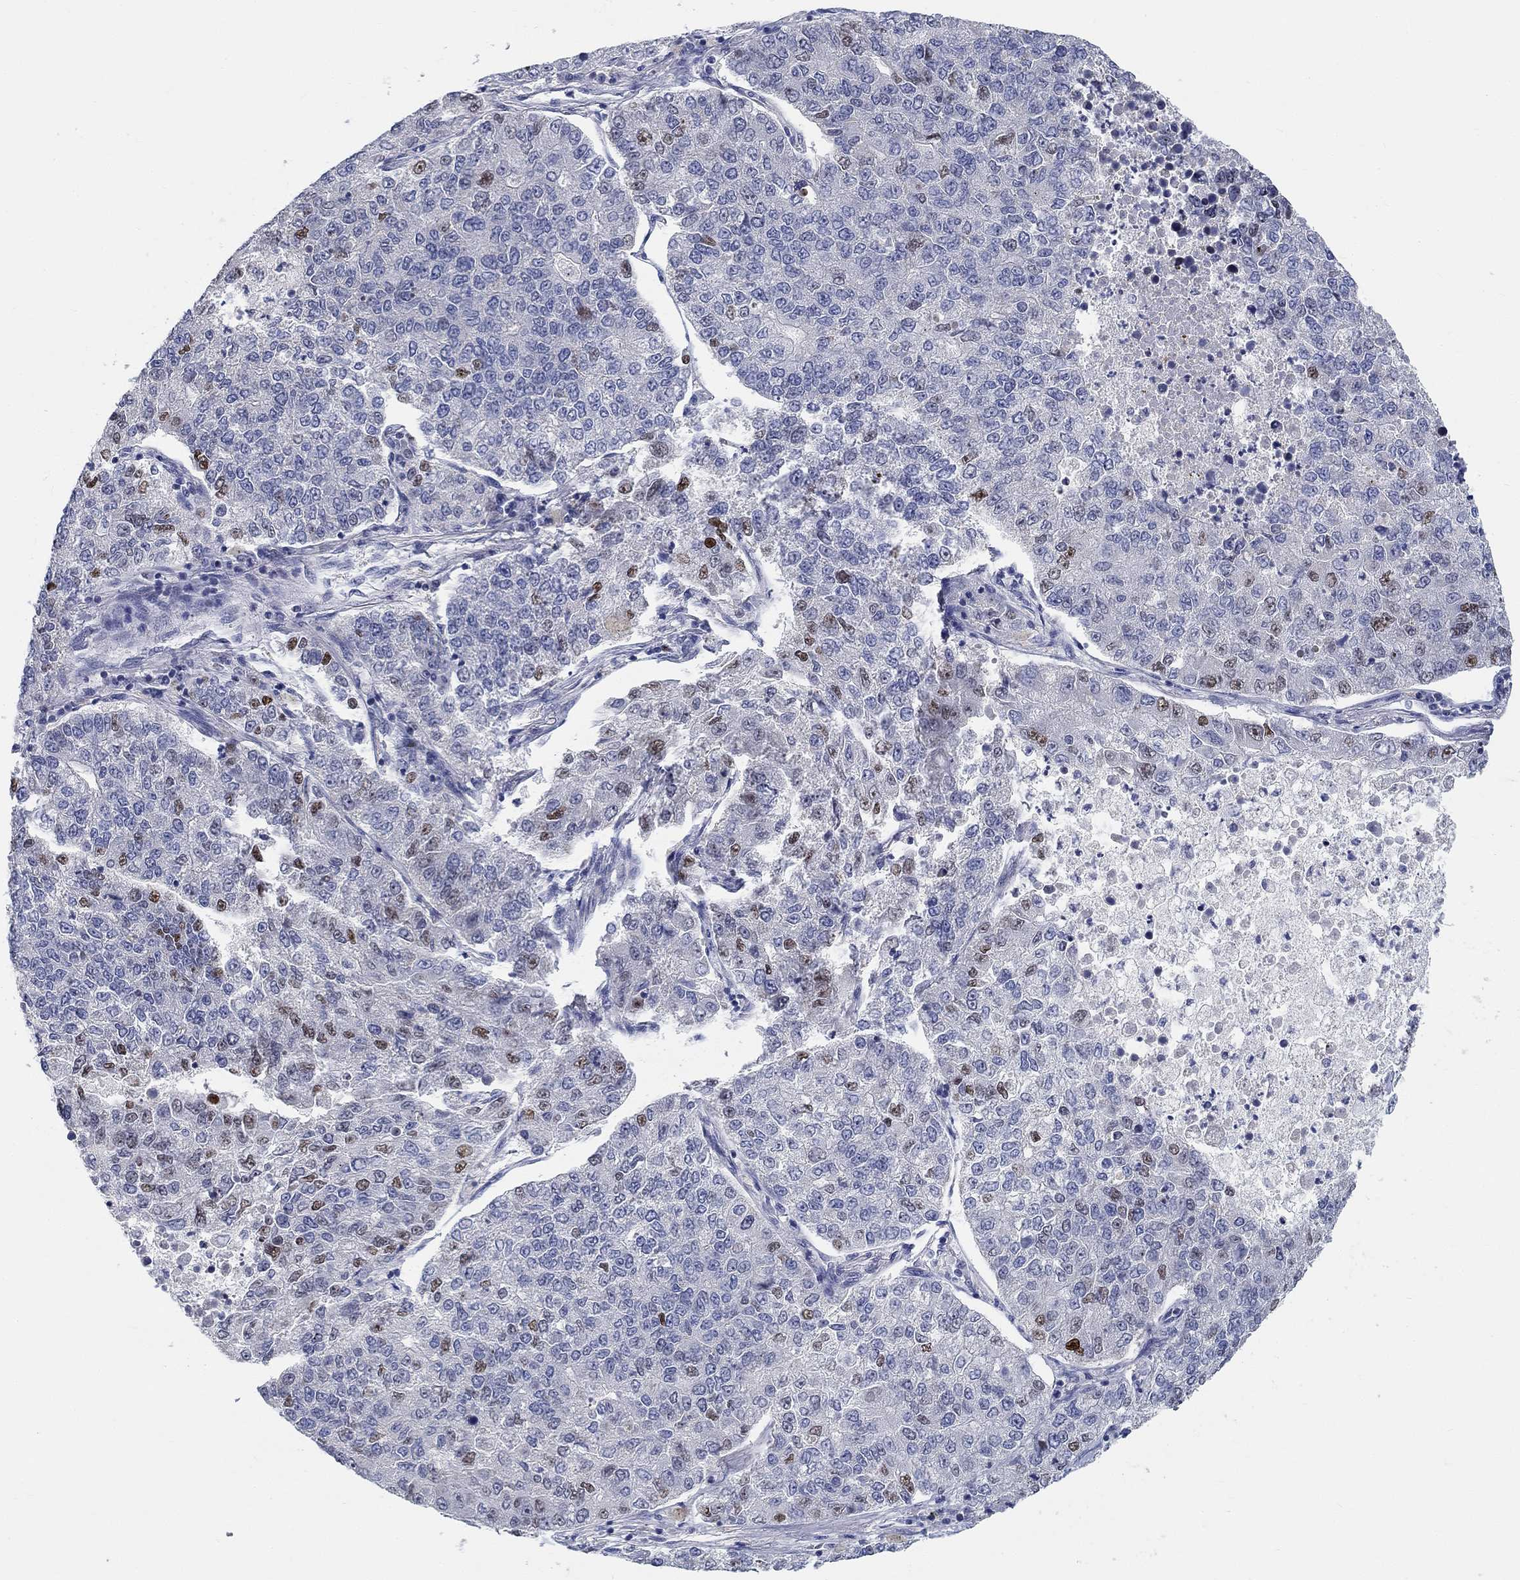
{"staining": {"intensity": "moderate", "quantity": "<25%", "location": "nuclear"}, "tissue": "lung cancer", "cell_type": "Tumor cells", "image_type": "cancer", "snomed": [{"axis": "morphology", "description": "Adenocarcinoma, NOS"}, {"axis": "topography", "description": "Lung"}], "caption": "This micrograph shows IHC staining of human lung cancer, with low moderate nuclear staining in approximately <25% of tumor cells.", "gene": "SMIM18", "patient": {"sex": "male", "age": 49}}